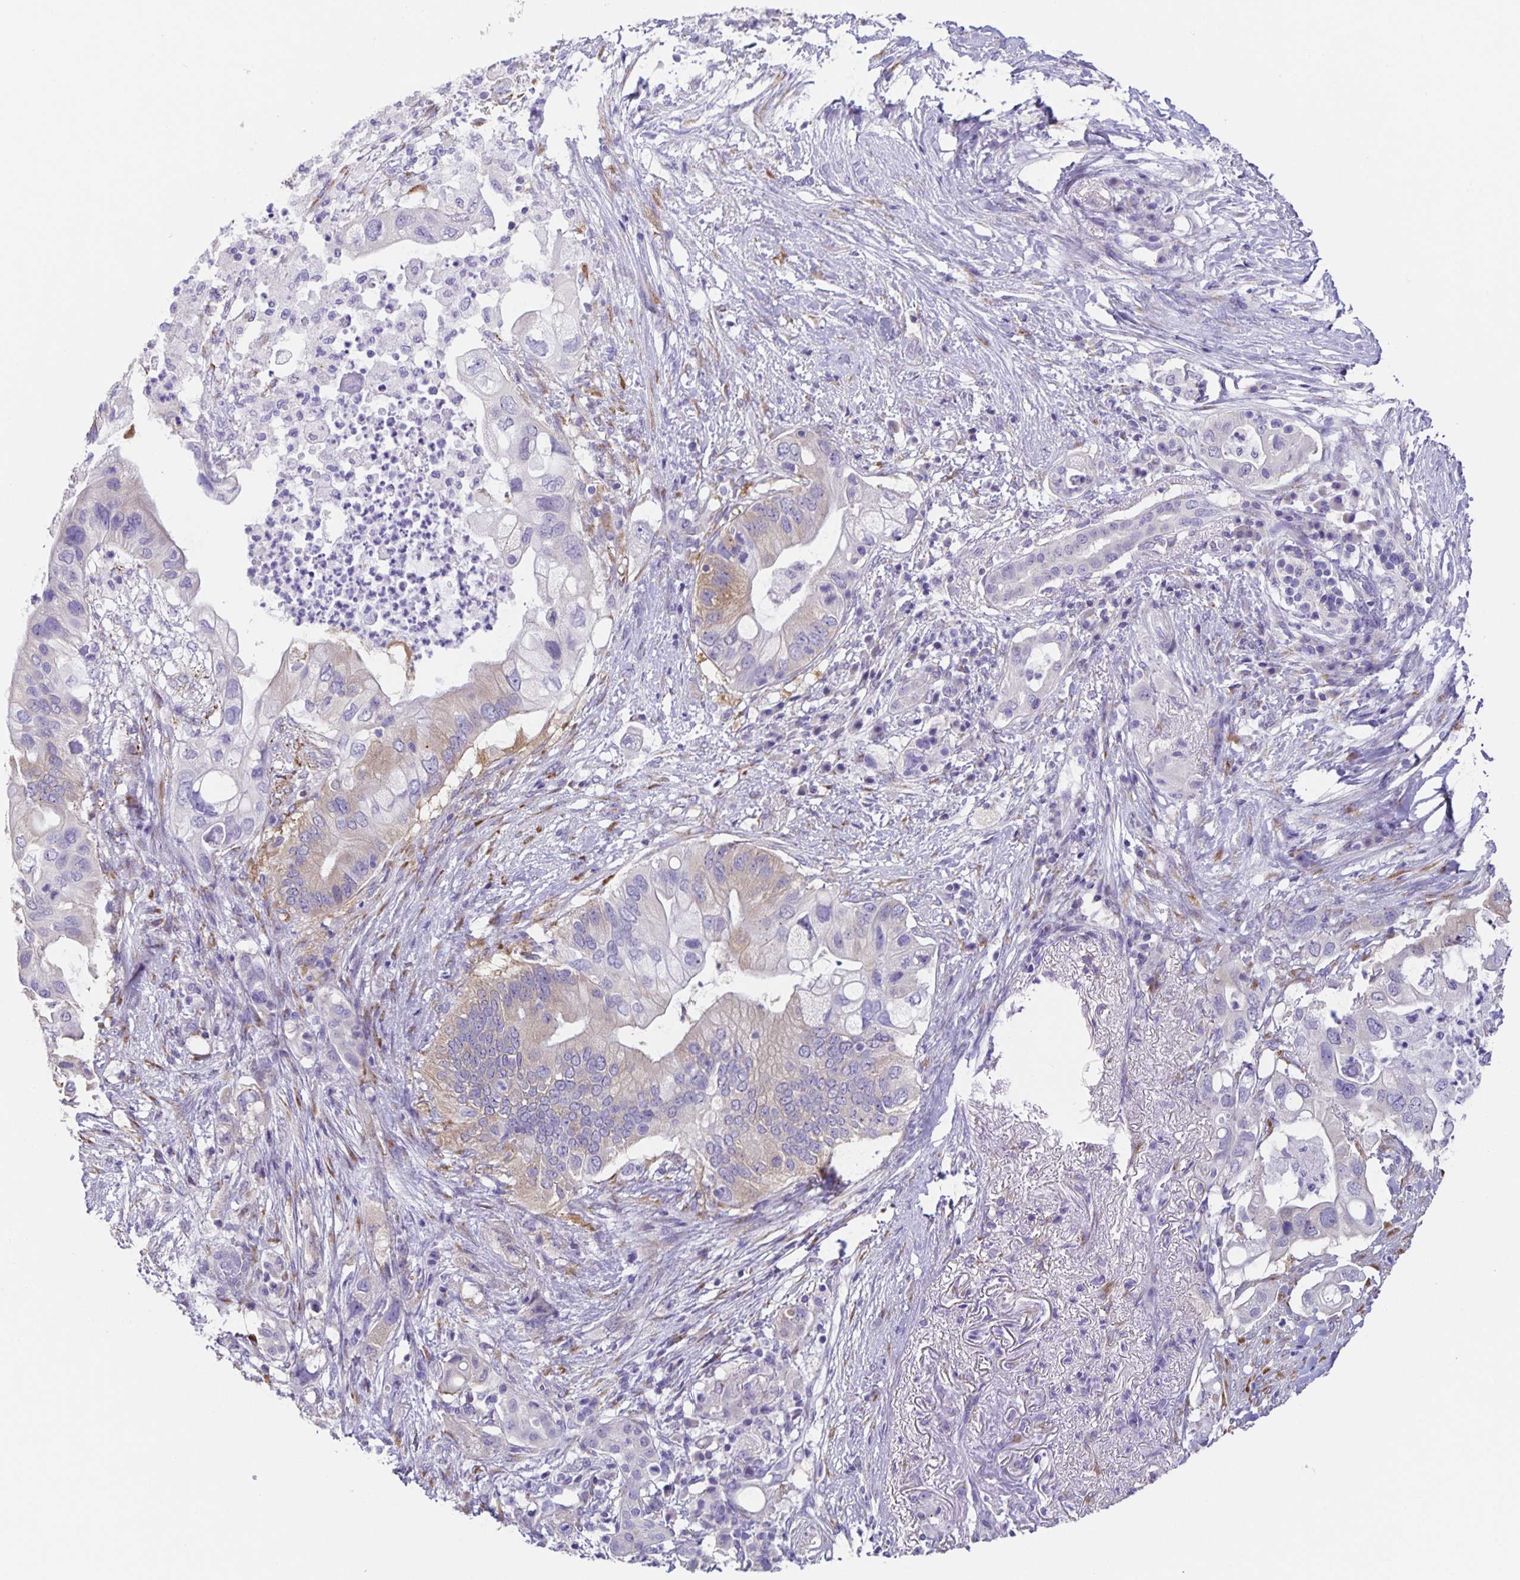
{"staining": {"intensity": "weak", "quantity": "<25%", "location": "cytoplasmic/membranous"}, "tissue": "pancreatic cancer", "cell_type": "Tumor cells", "image_type": "cancer", "snomed": [{"axis": "morphology", "description": "Adenocarcinoma, NOS"}, {"axis": "topography", "description": "Pancreas"}], "caption": "Pancreatic cancer was stained to show a protein in brown. There is no significant expression in tumor cells.", "gene": "PRR36", "patient": {"sex": "female", "age": 72}}